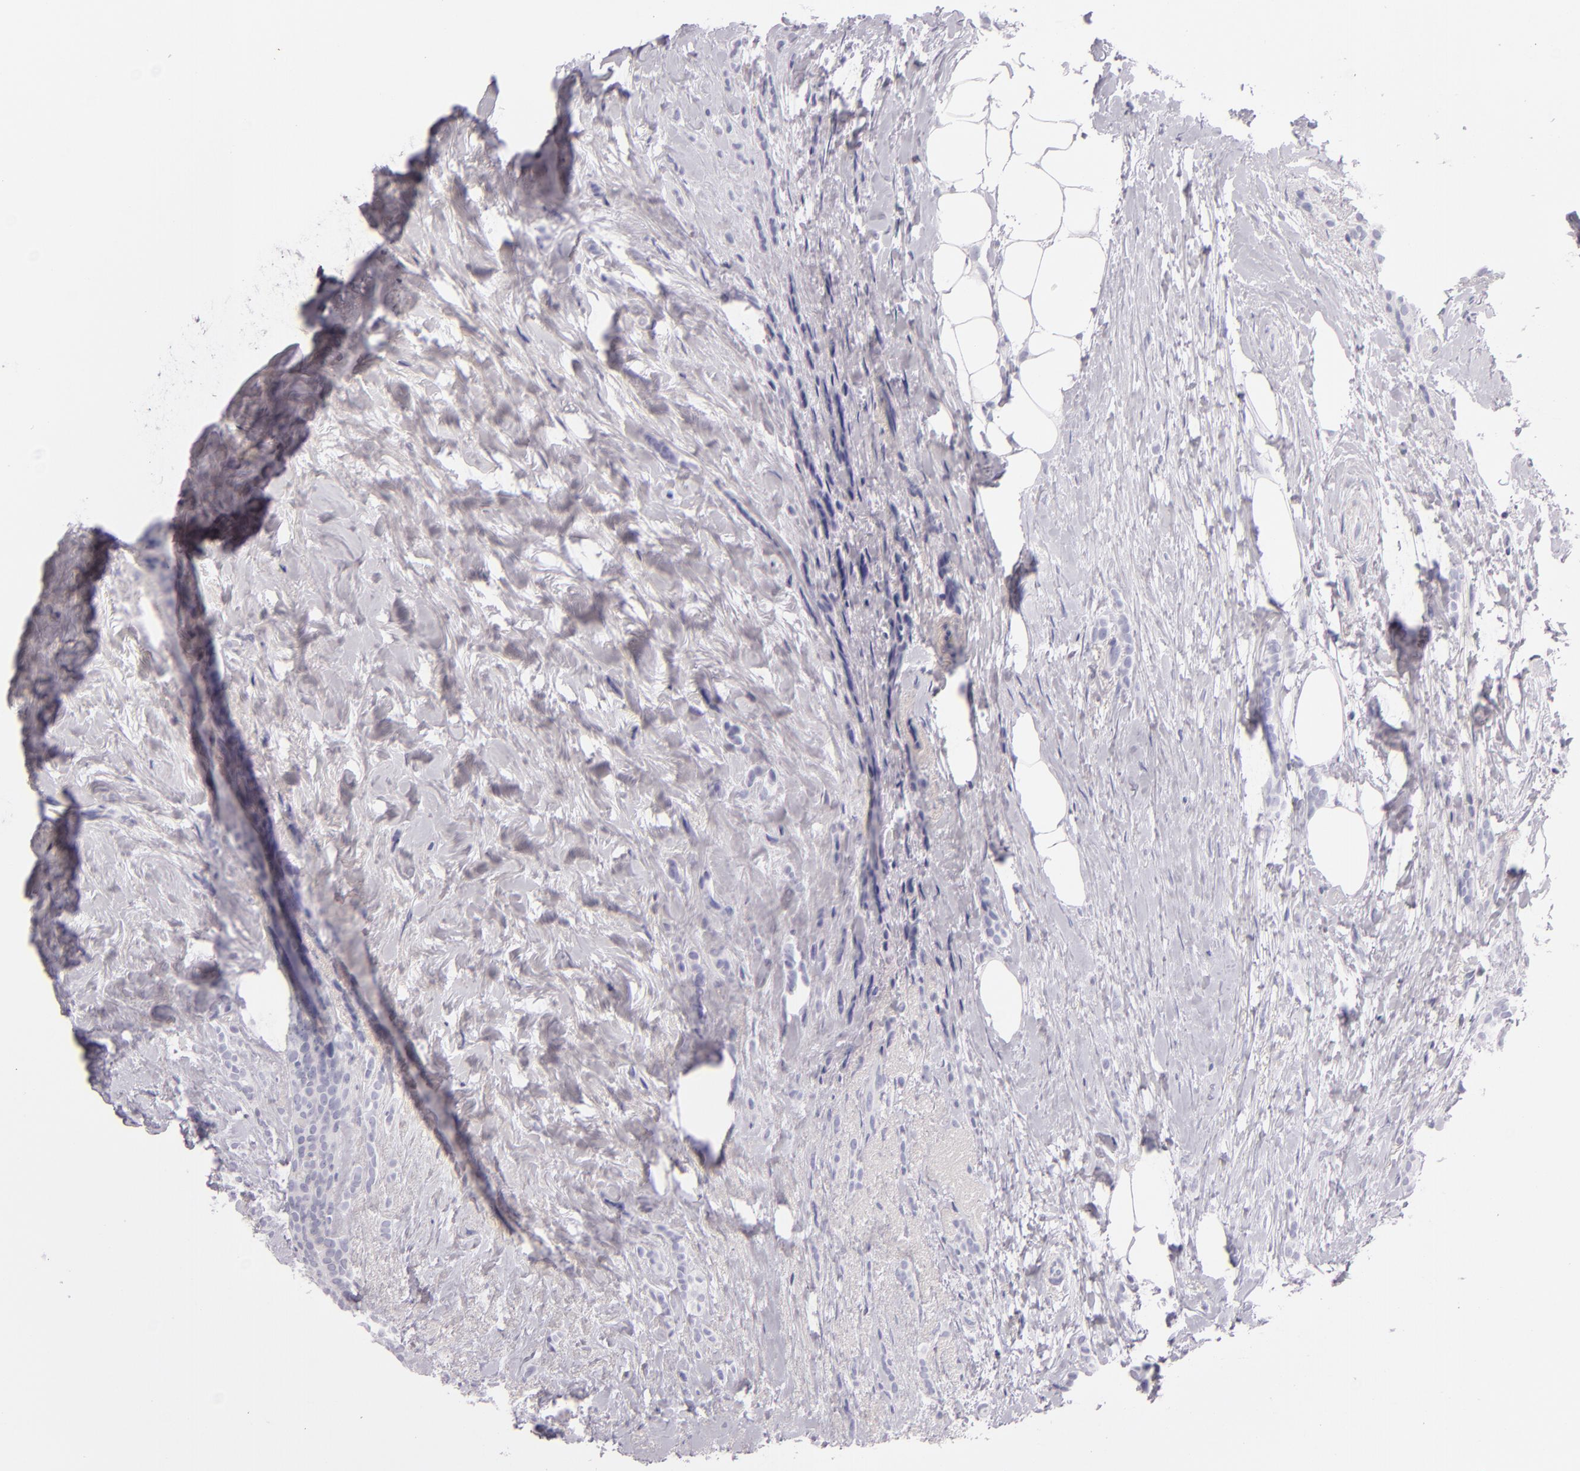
{"staining": {"intensity": "negative", "quantity": "none", "location": "none"}, "tissue": "breast cancer", "cell_type": "Tumor cells", "image_type": "cancer", "snomed": [{"axis": "morphology", "description": "Lobular carcinoma"}, {"axis": "topography", "description": "Breast"}], "caption": "Immunohistochemical staining of breast cancer (lobular carcinoma) demonstrates no significant positivity in tumor cells. Brightfield microscopy of immunohistochemistry stained with DAB (3,3'-diaminobenzidine) (brown) and hematoxylin (blue), captured at high magnification.", "gene": "FABP1", "patient": {"sex": "female", "age": 56}}